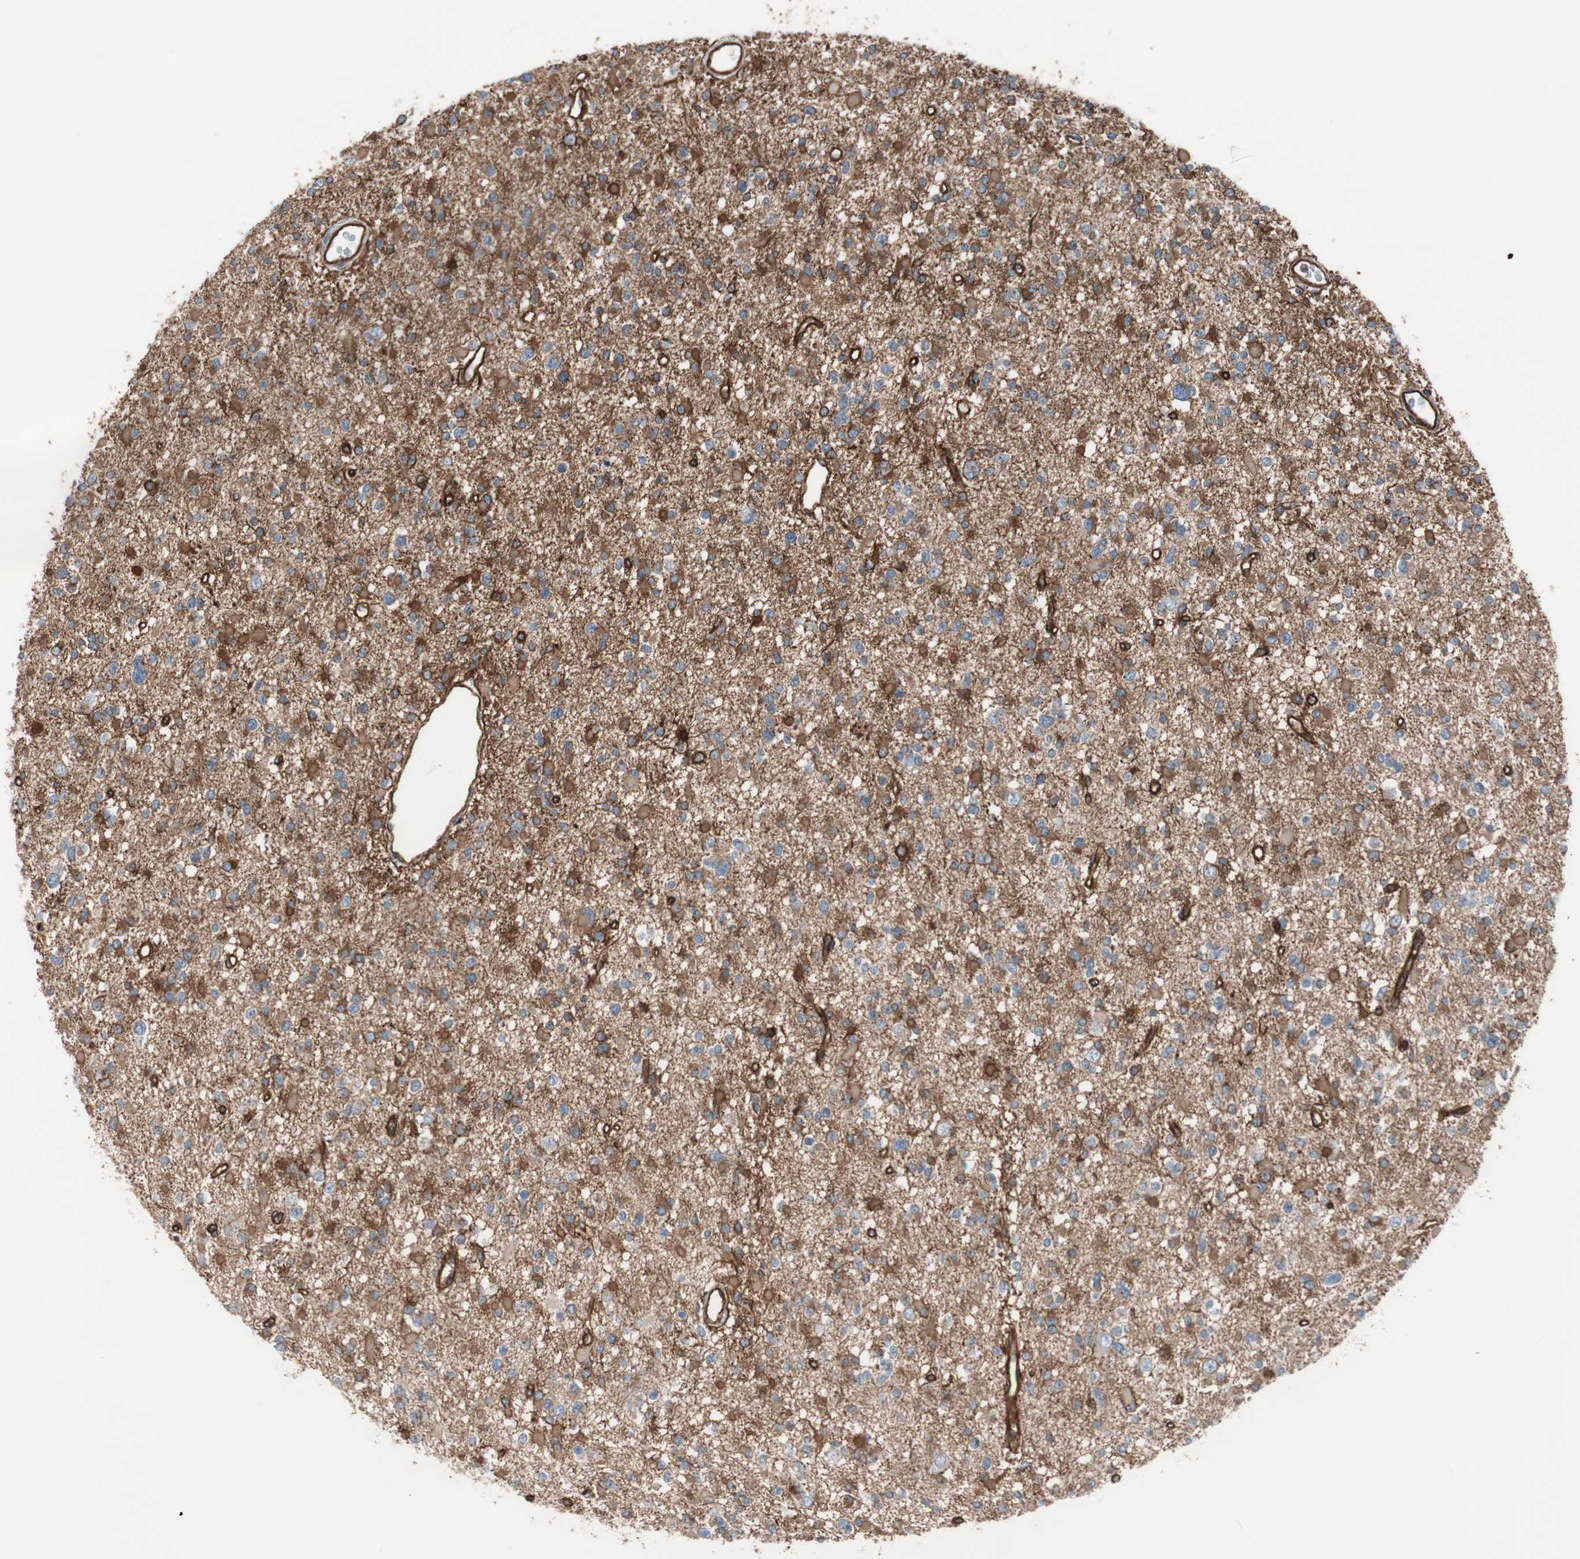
{"staining": {"intensity": "moderate", "quantity": ">75%", "location": "cytoplasmic/membranous"}, "tissue": "glioma", "cell_type": "Tumor cells", "image_type": "cancer", "snomed": [{"axis": "morphology", "description": "Glioma, malignant, Low grade"}, {"axis": "topography", "description": "Brain"}], "caption": "A photomicrograph showing moderate cytoplasmic/membranous expression in about >75% of tumor cells in malignant low-grade glioma, as visualized by brown immunohistochemical staining.", "gene": "TCTA", "patient": {"sex": "female", "age": 22}}